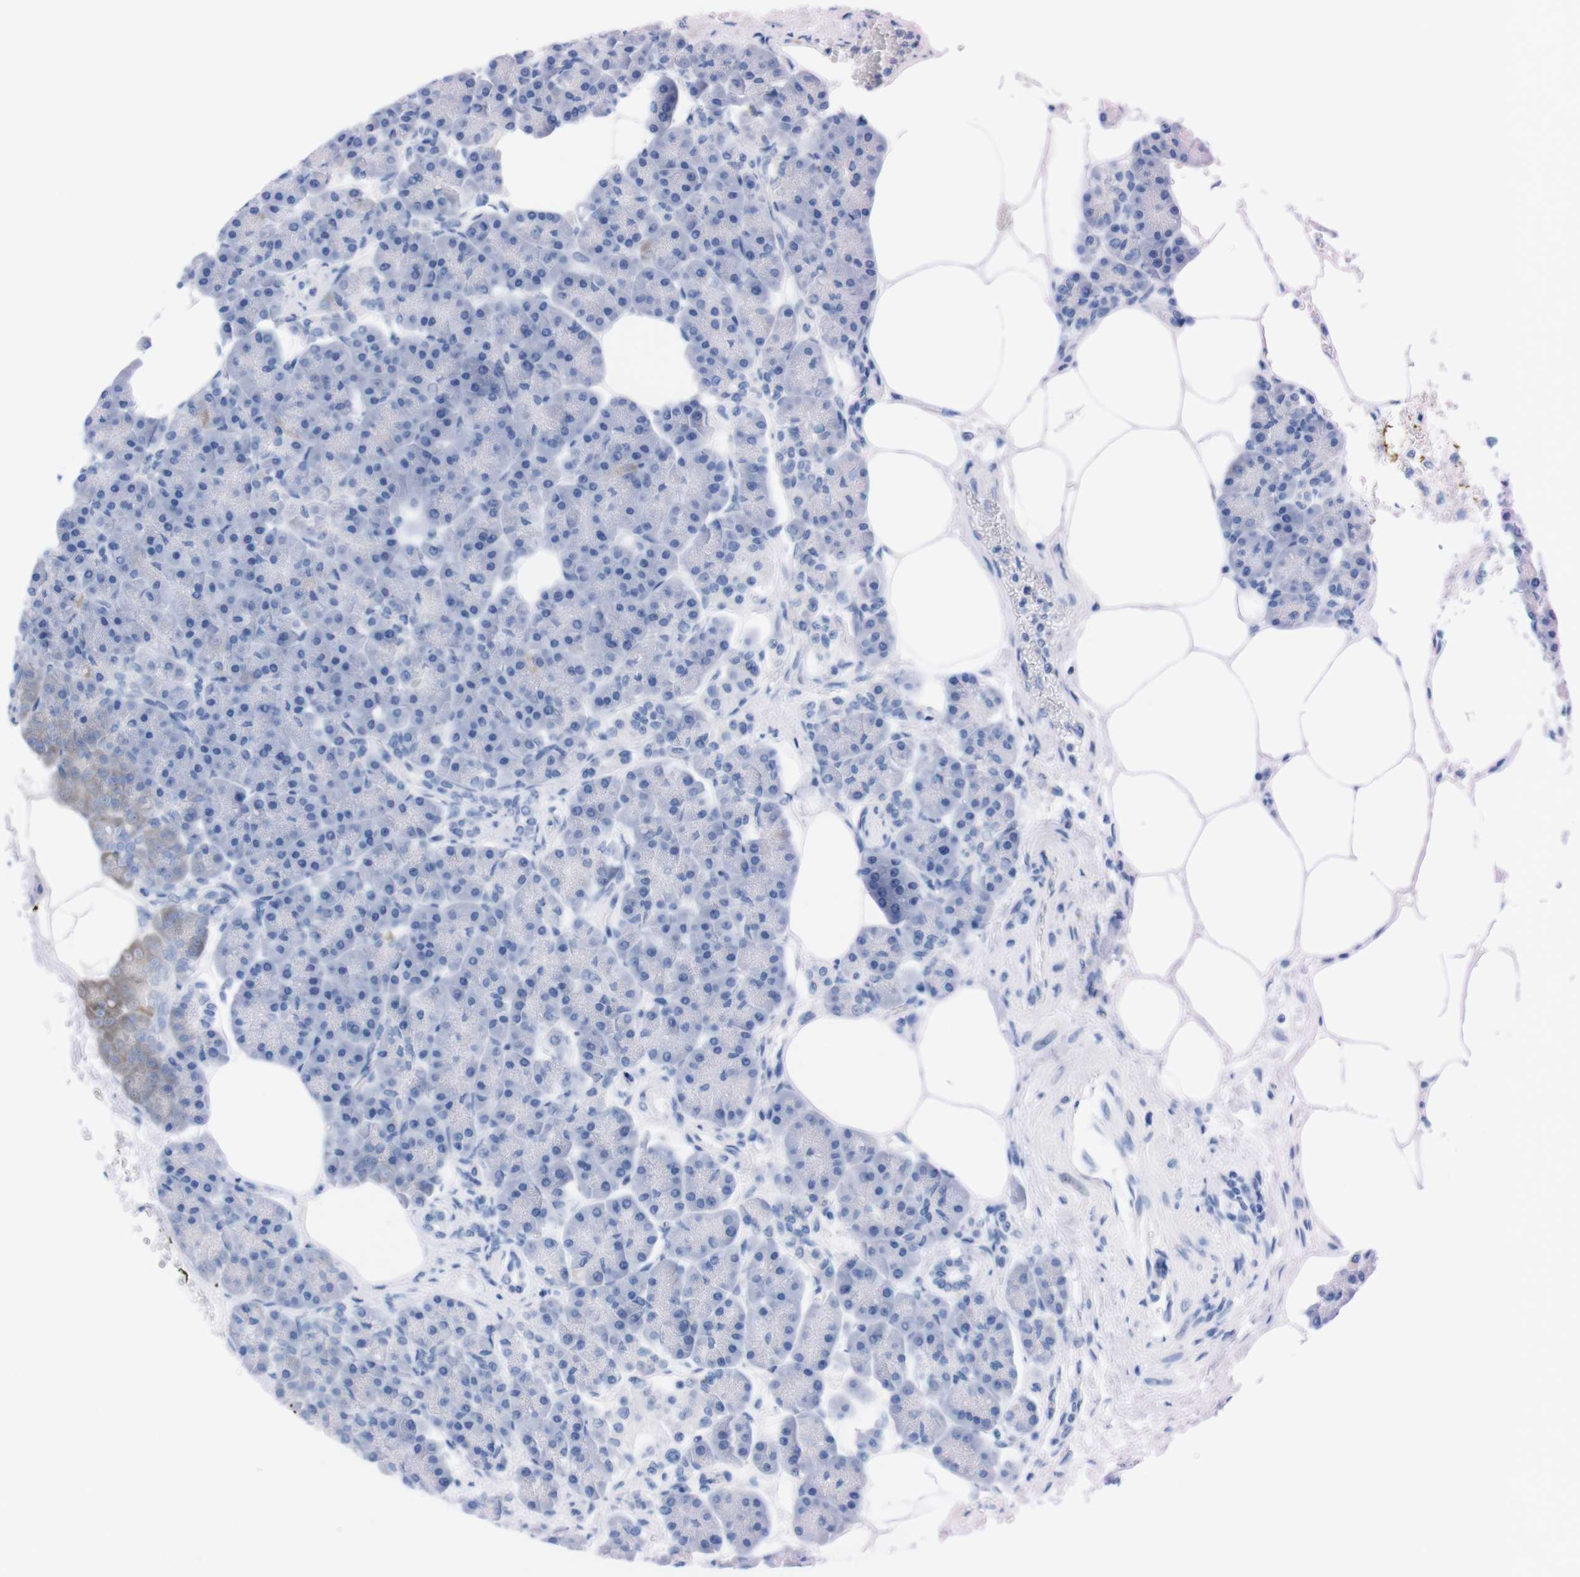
{"staining": {"intensity": "negative", "quantity": "none", "location": "none"}, "tissue": "pancreas", "cell_type": "Exocrine glandular cells", "image_type": "normal", "snomed": [{"axis": "morphology", "description": "Normal tissue, NOS"}, {"axis": "topography", "description": "Pancreas"}], "caption": "Pancreas was stained to show a protein in brown. There is no significant expression in exocrine glandular cells.", "gene": "TMEM243", "patient": {"sex": "female", "age": 70}}